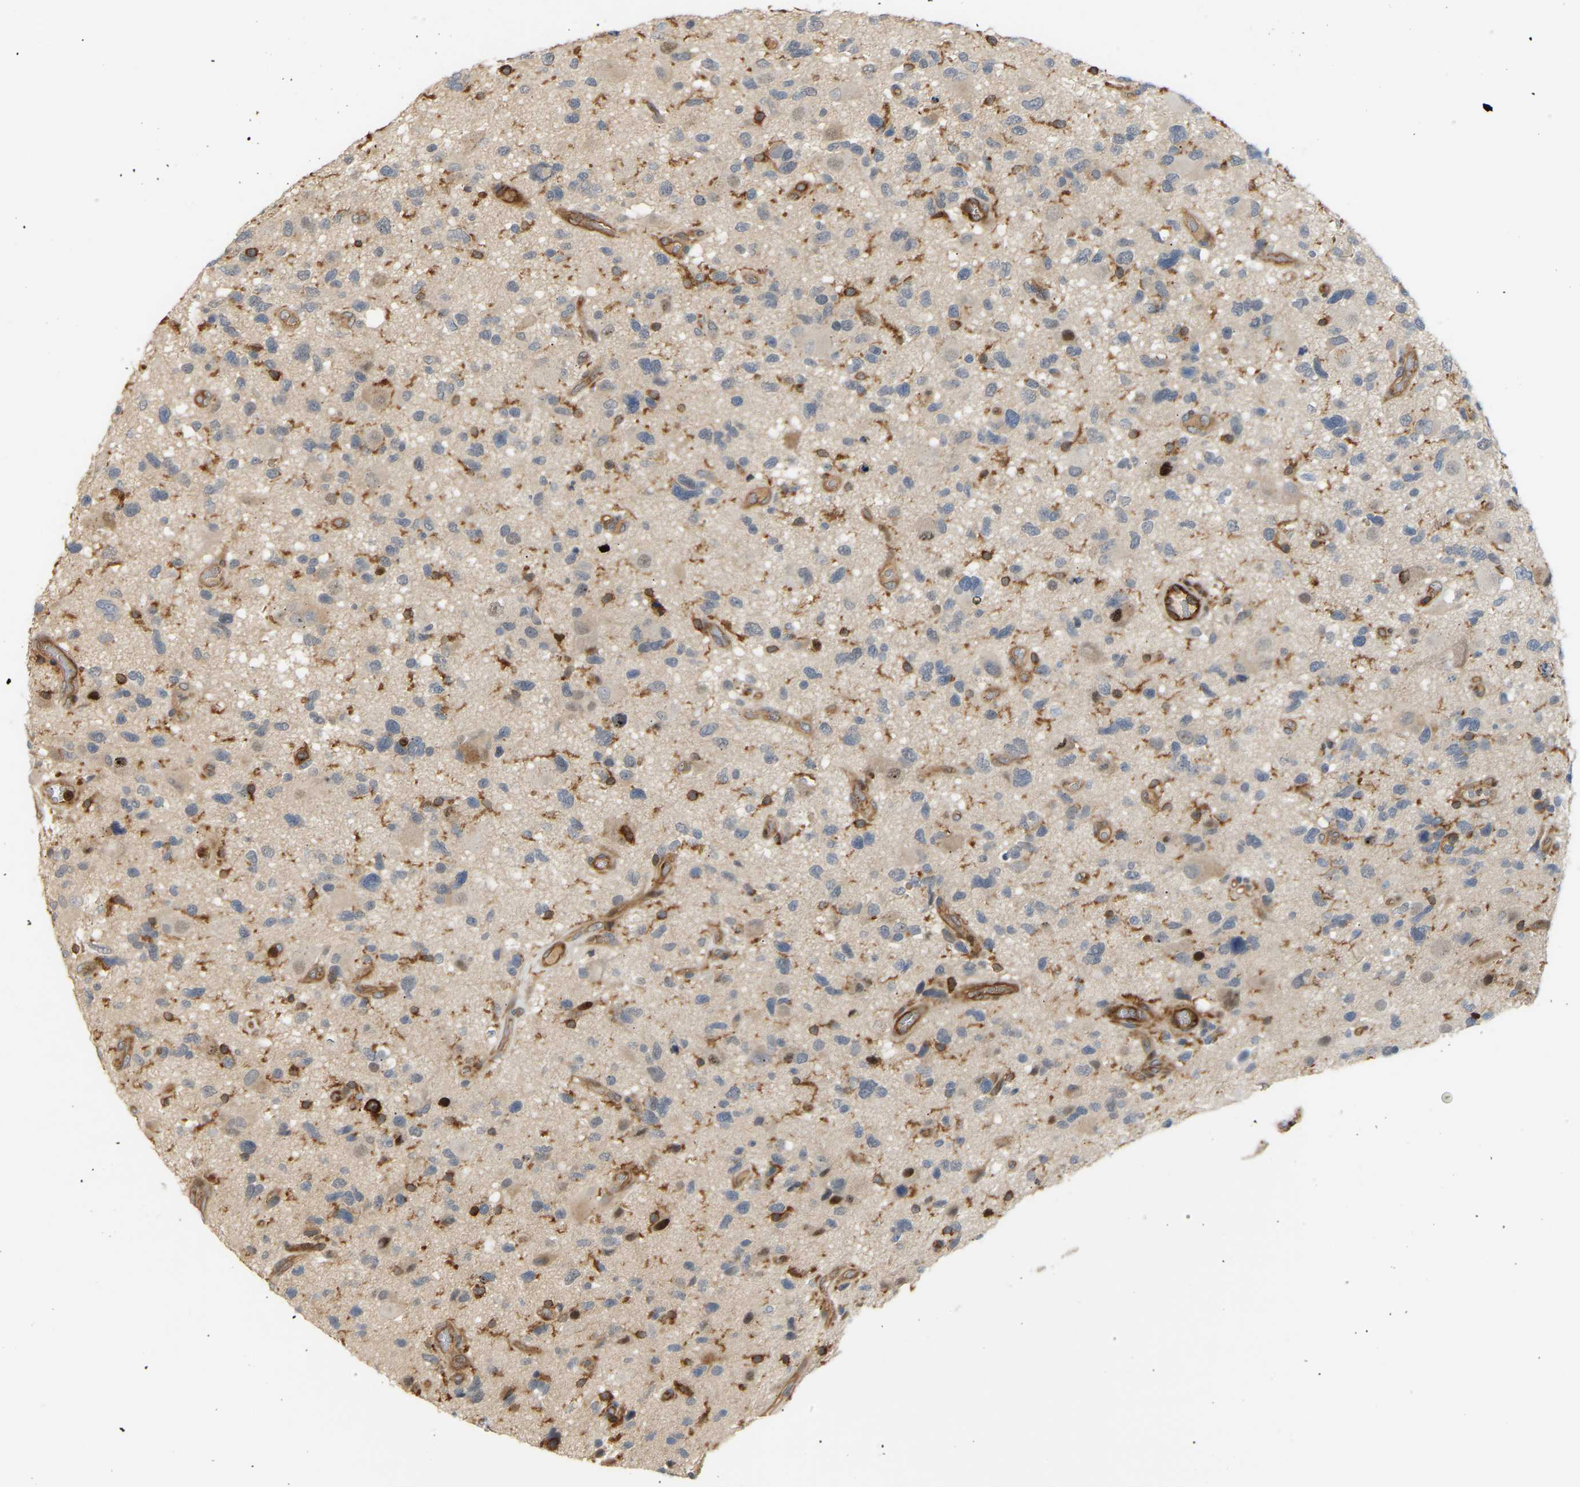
{"staining": {"intensity": "negative", "quantity": "none", "location": "none"}, "tissue": "glioma", "cell_type": "Tumor cells", "image_type": "cancer", "snomed": [{"axis": "morphology", "description": "Glioma, malignant, High grade"}, {"axis": "topography", "description": "Brain"}], "caption": "This is a image of IHC staining of glioma, which shows no staining in tumor cells. (DAB immunohistochemistry (IHC) visualized using brightfield microscopy, high magnification).", "gene": "PLCG2", "patient": {"sex": "male", "age": 33}}